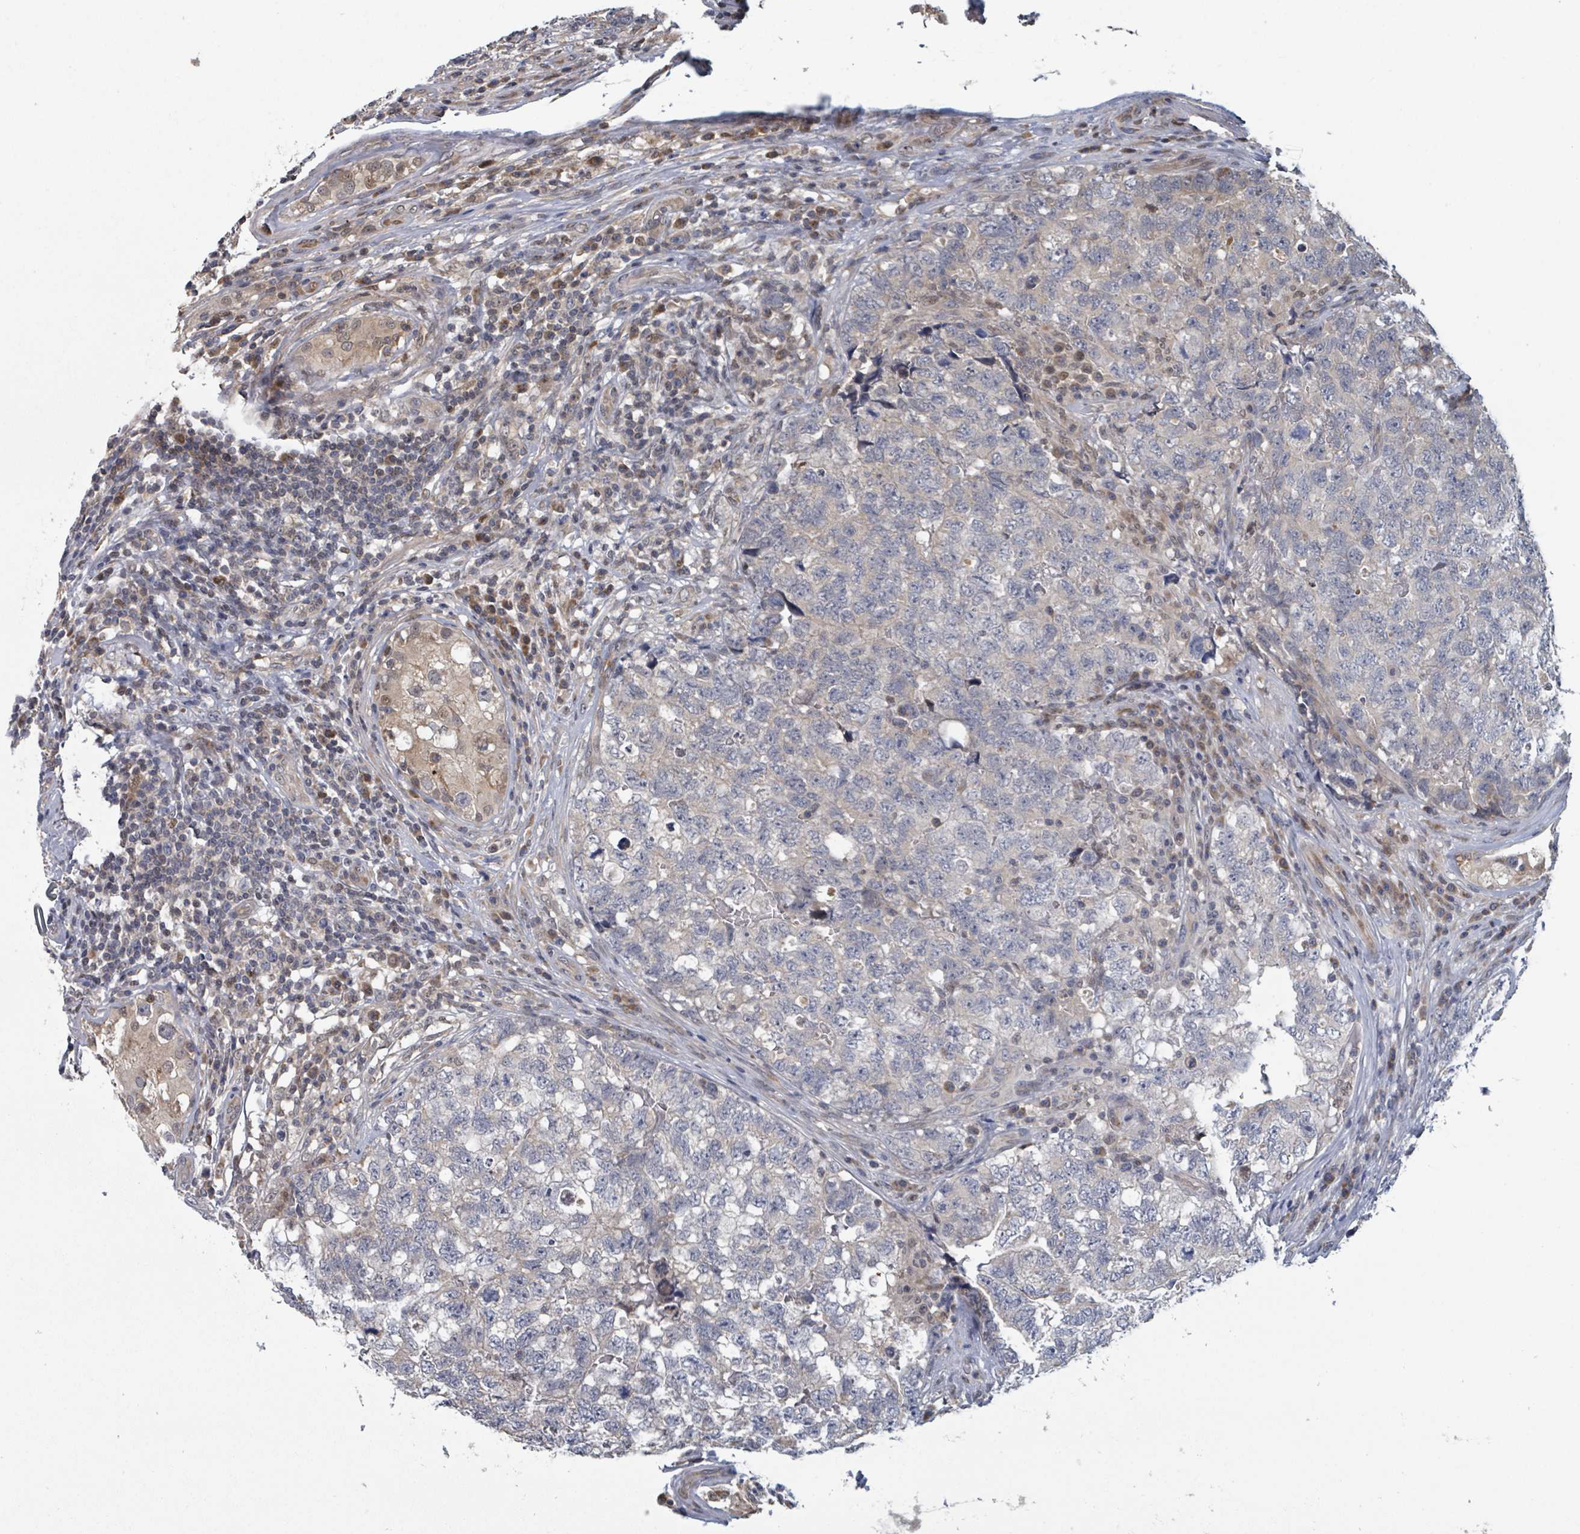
{"staining": {"intensity": "negative", "quantity": "none", "location": "none"}, "tissue": "testis cancer", "cell_type": "Tumor cells", "image_type": "cancer", "snomed": [{"axis": "morphology", "description": "Carcinoma, Embryonal, NOS"}, {"axis": "topography", "description": "Testis"}], "caption": "This photomicrograph is of testis cancer stained with IHC to label a protein in brown with the nuclei are counter-stained blue. There is no staining in tumor cells.", "gene": "HIVEP1", "patient": {"sex": "male", "age": 31}}